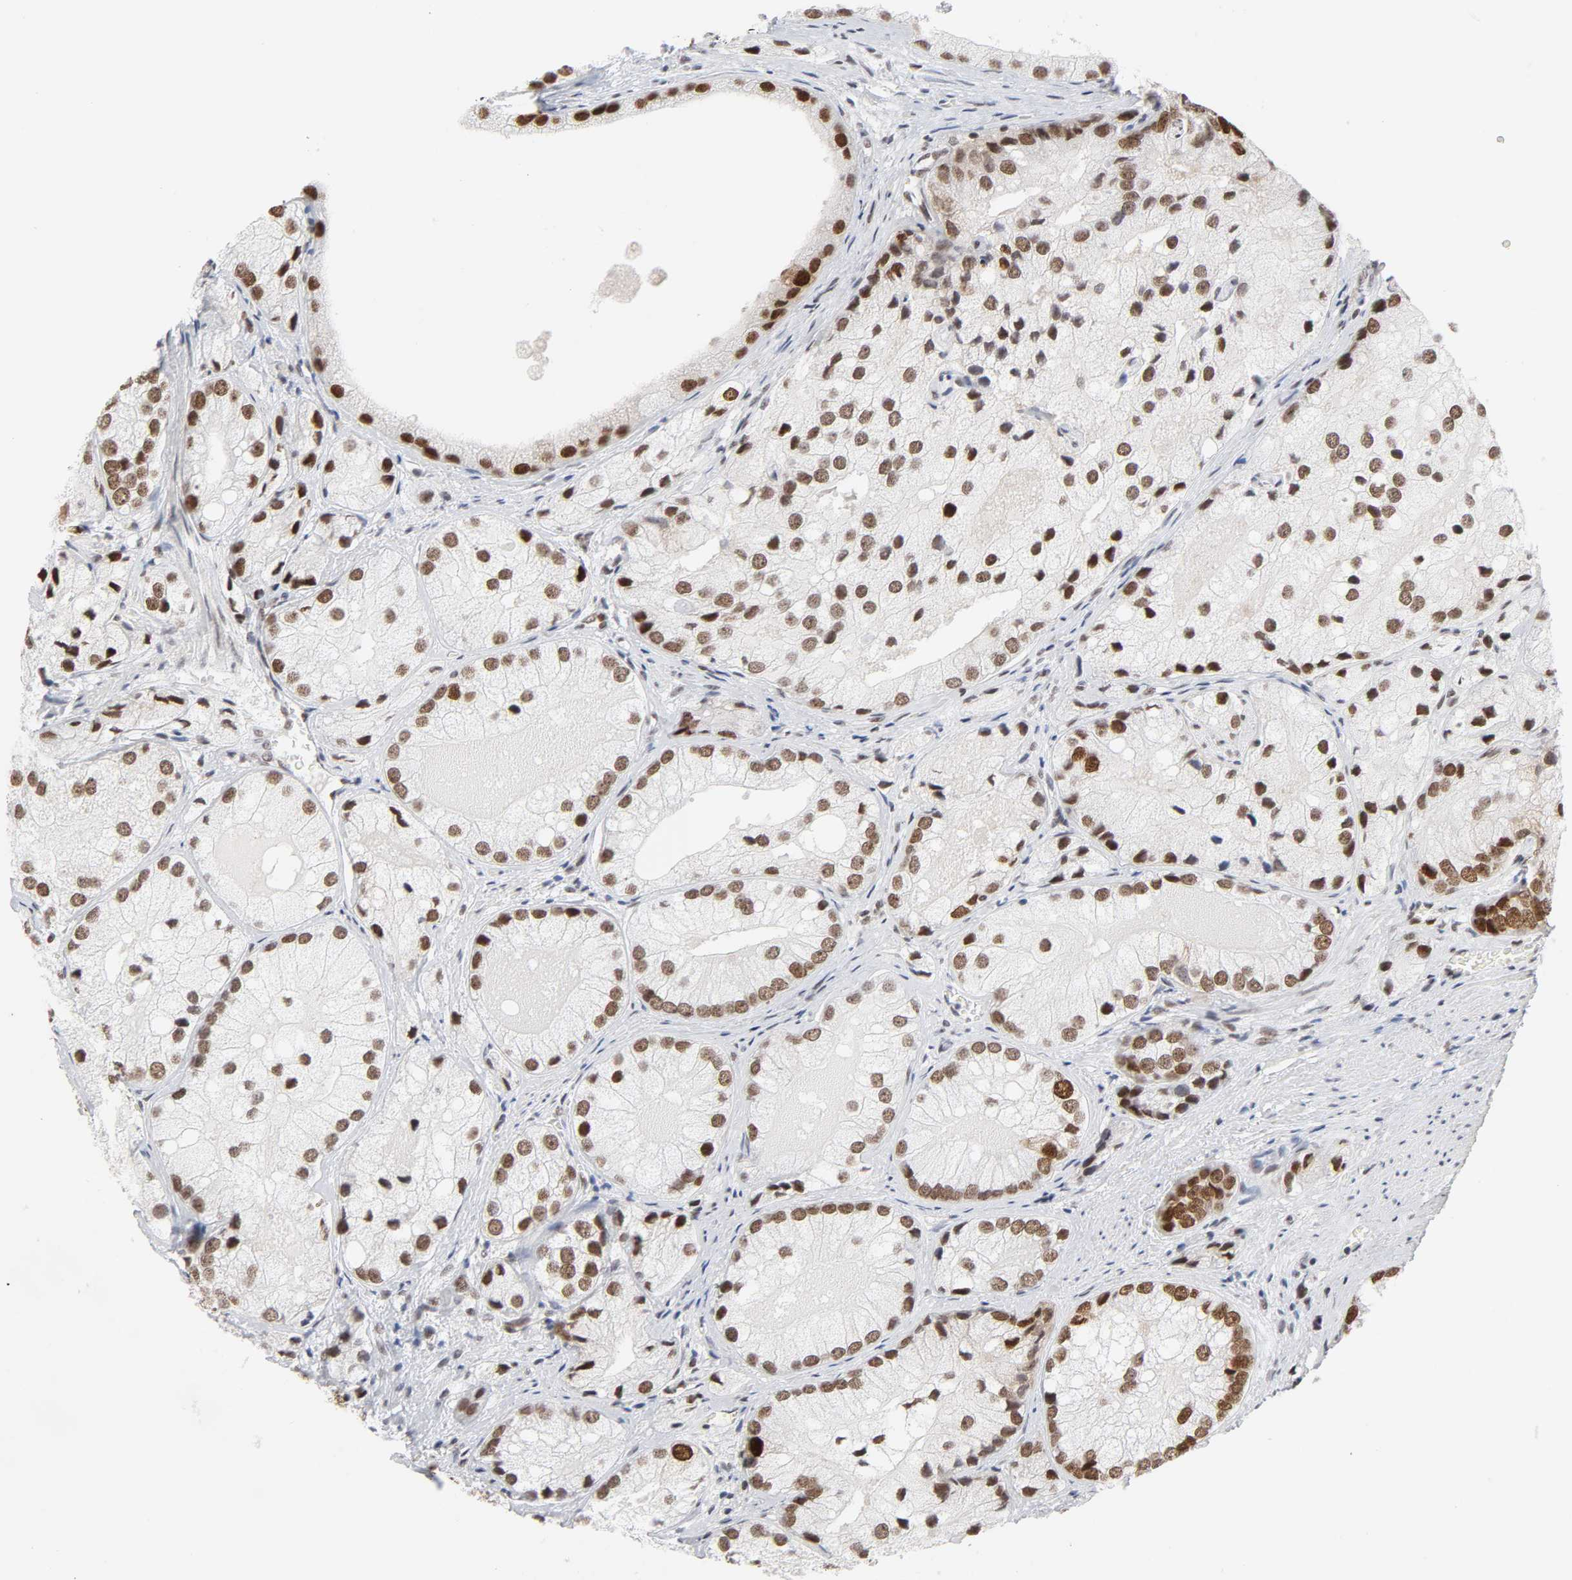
{"staining": {"intensity": "moderate", "quantity": ">75%", "location": "nuclear"}, "tissue": "prostate cancer", "cell_type": "Tumor cells", "image_type": "cancer", "snomed": [{"axis": "morphology", "description": "Adenocarcinoma, Low grade"}, {"axis": "topography", "description": "Prostate"}], "caption": "A medium amount of moderate nuclear positivity is appreciated in approximately >75% of tumor cells in low-grade adenocarcinoma (prostate) tissue.", "gene": "RFC4", "patient": {"sex": "male", "age": 69}}